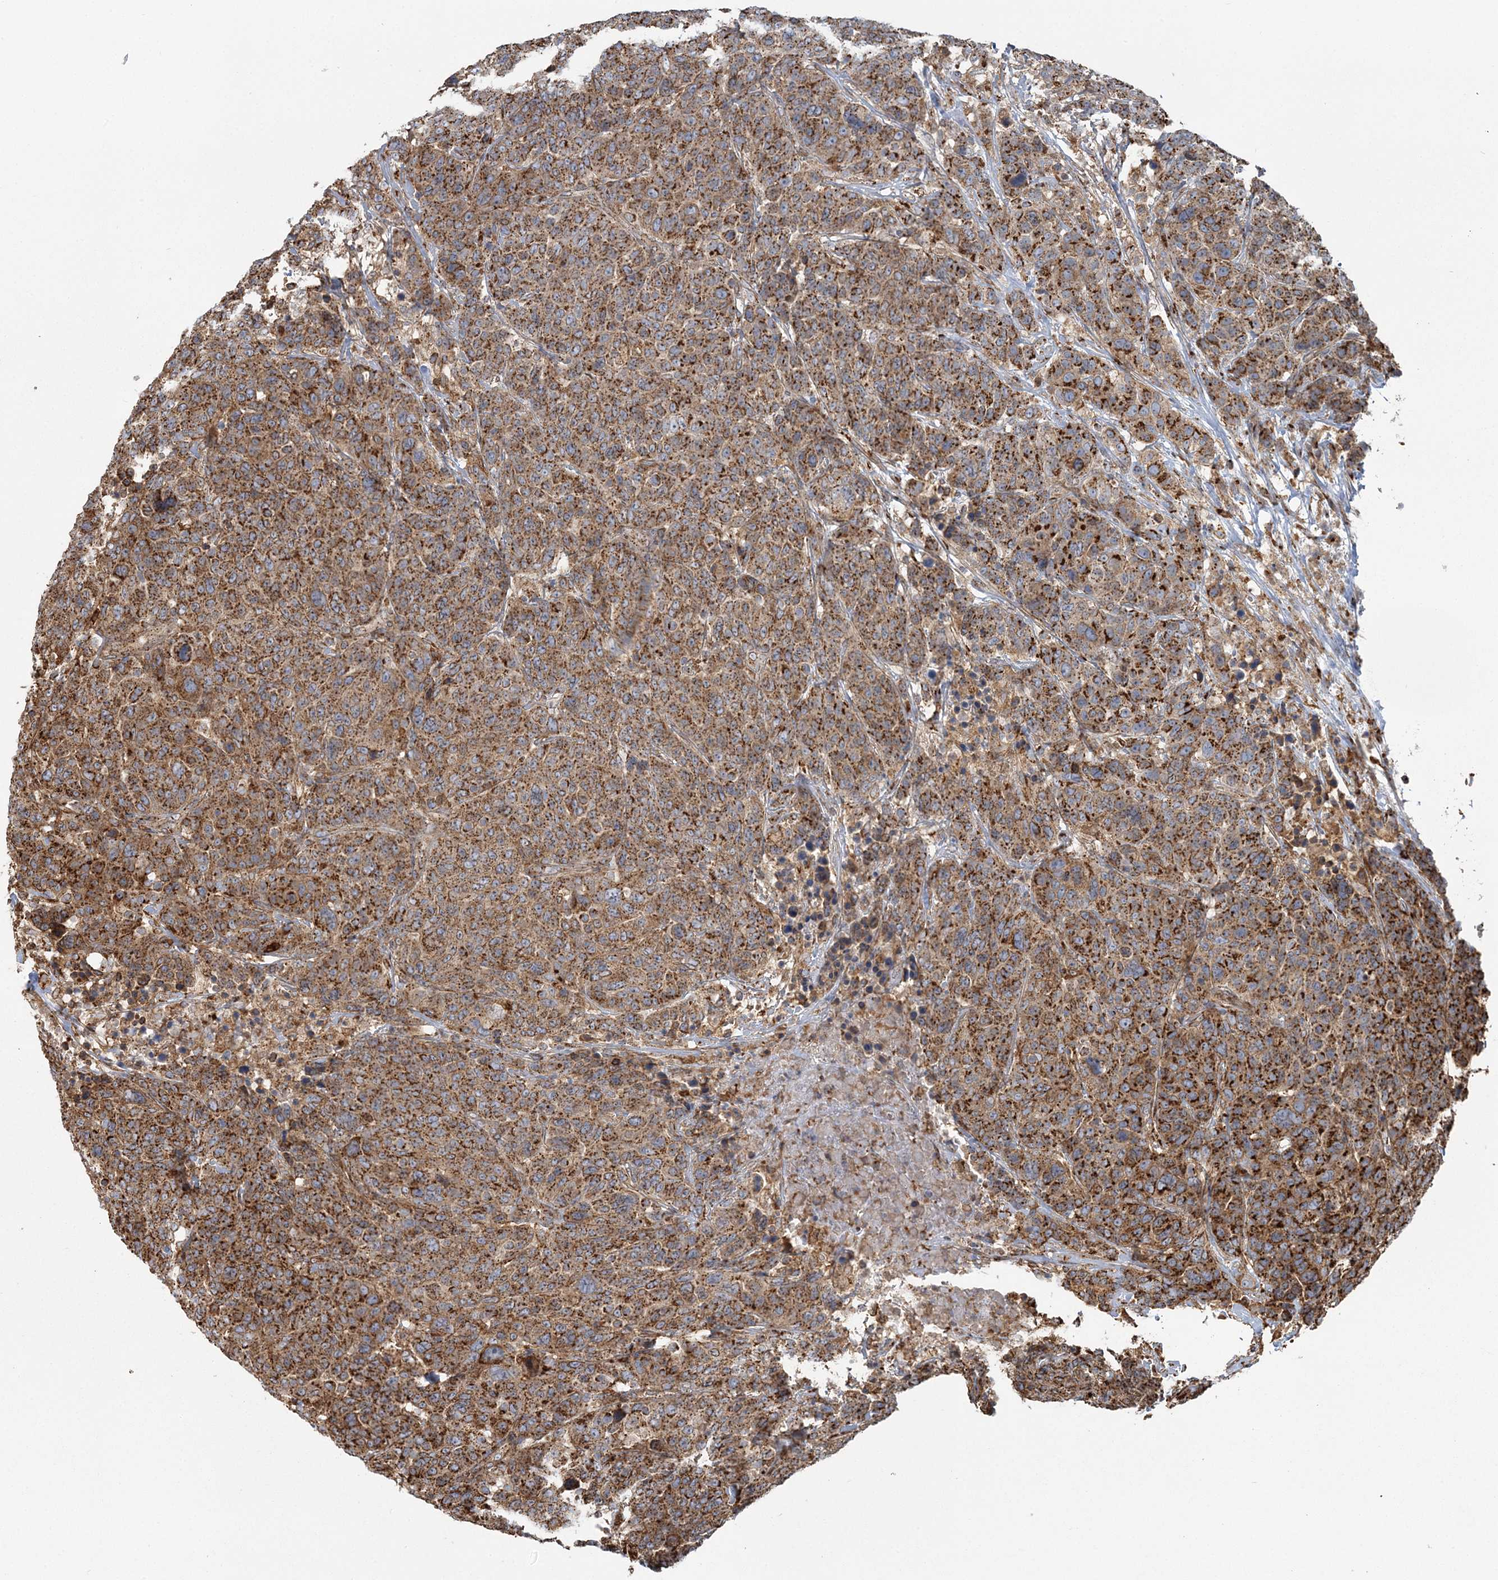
{"staining": {"intensity": "moderate", "quantity": ">75%", "location": "cytoplasmic/membranous"}, "tissue": "breast cancer", "cell_type": "Tumor cells", "image_type": "cancer", "snomed": [{"axis": "morphology", "description": "Duct carcinoma"}, {"axis": "topography", "description": "Breast"}], "caption": "Tumor cells display moderate cytoplasmic/membranous expression in approximately >75% of cells in breast infiltrating ductal carcinoma.", "gene": "TRAF3IP2", "patient": {"sex": "female", "age": 37}}